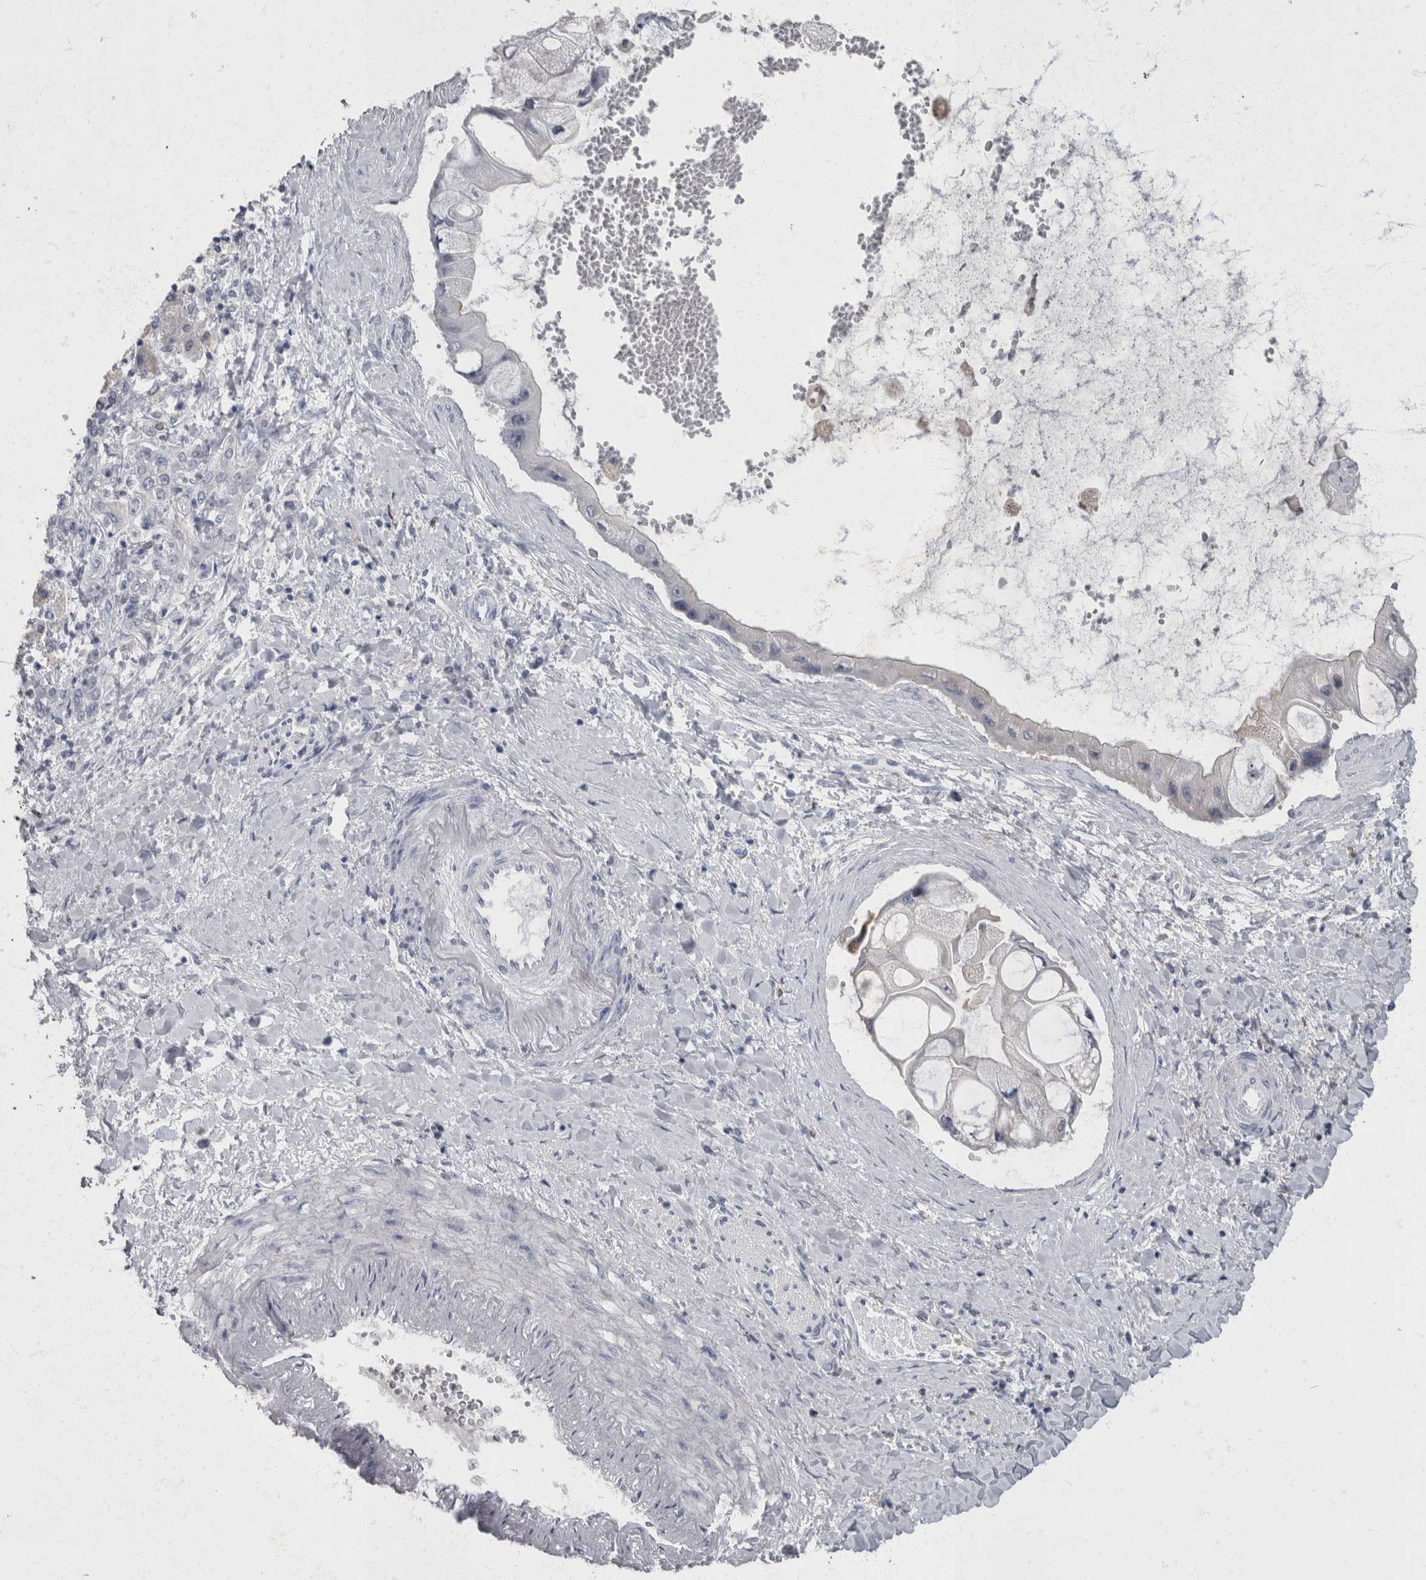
{"staining": {"intensity": "negative", "quantity": "none", "location": "none"}, "tissue": "liver cancer", "cell_type": "Tumor cells", "image_type": "cancer", "snomed": [{"axis": "morphology", "description": "Cholangiocarcinoma"}, {"axis": "topography", "description": "Liver"}], "caption": "DAB immunohistochemical staining of human liver cancer shows no significant expression in tumor cells.", "gene": "PPP1R3C", "patient": {"sex": "male", "age": 50}}